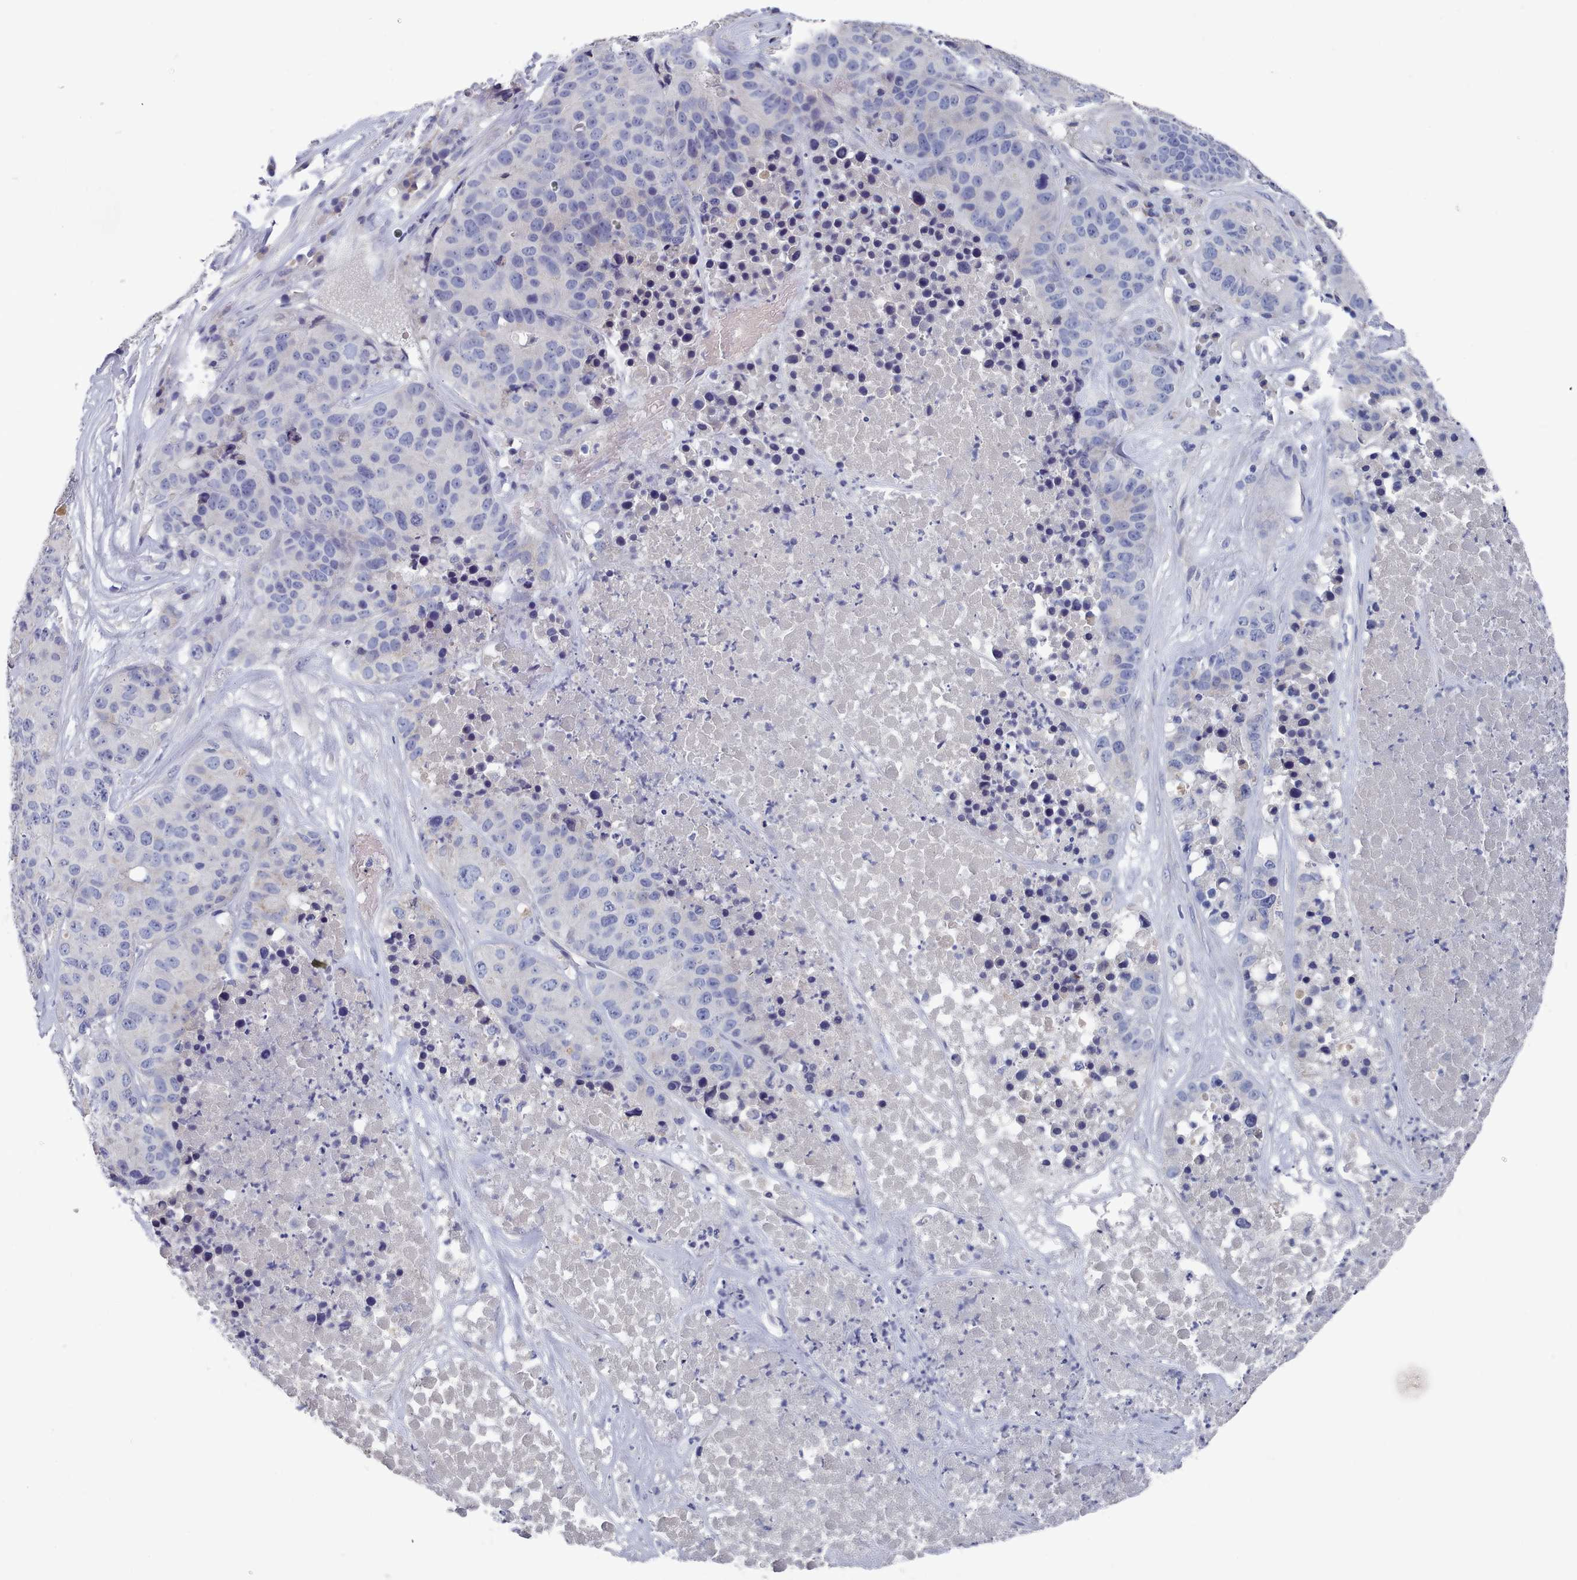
{"staining": {"intensity": "negative", "quantity": "none", "location": "none"}, "tissue": "stomach cancer", "cell_type": "Tumor cells", "image_type": "cancer", "snomed": [{"axis": "morphology", "description": "Adenocarcinoma, NOS"}, {"axis": "topography", "description": "Stomach"}], "caption": "Immunohistochemical staining of human stomach cancer (adenocarcinoma) demonstrates no significant positivity in tumor cells.", "gene": "ACAD11", "patient": {"sex": "male", "age": 71}}